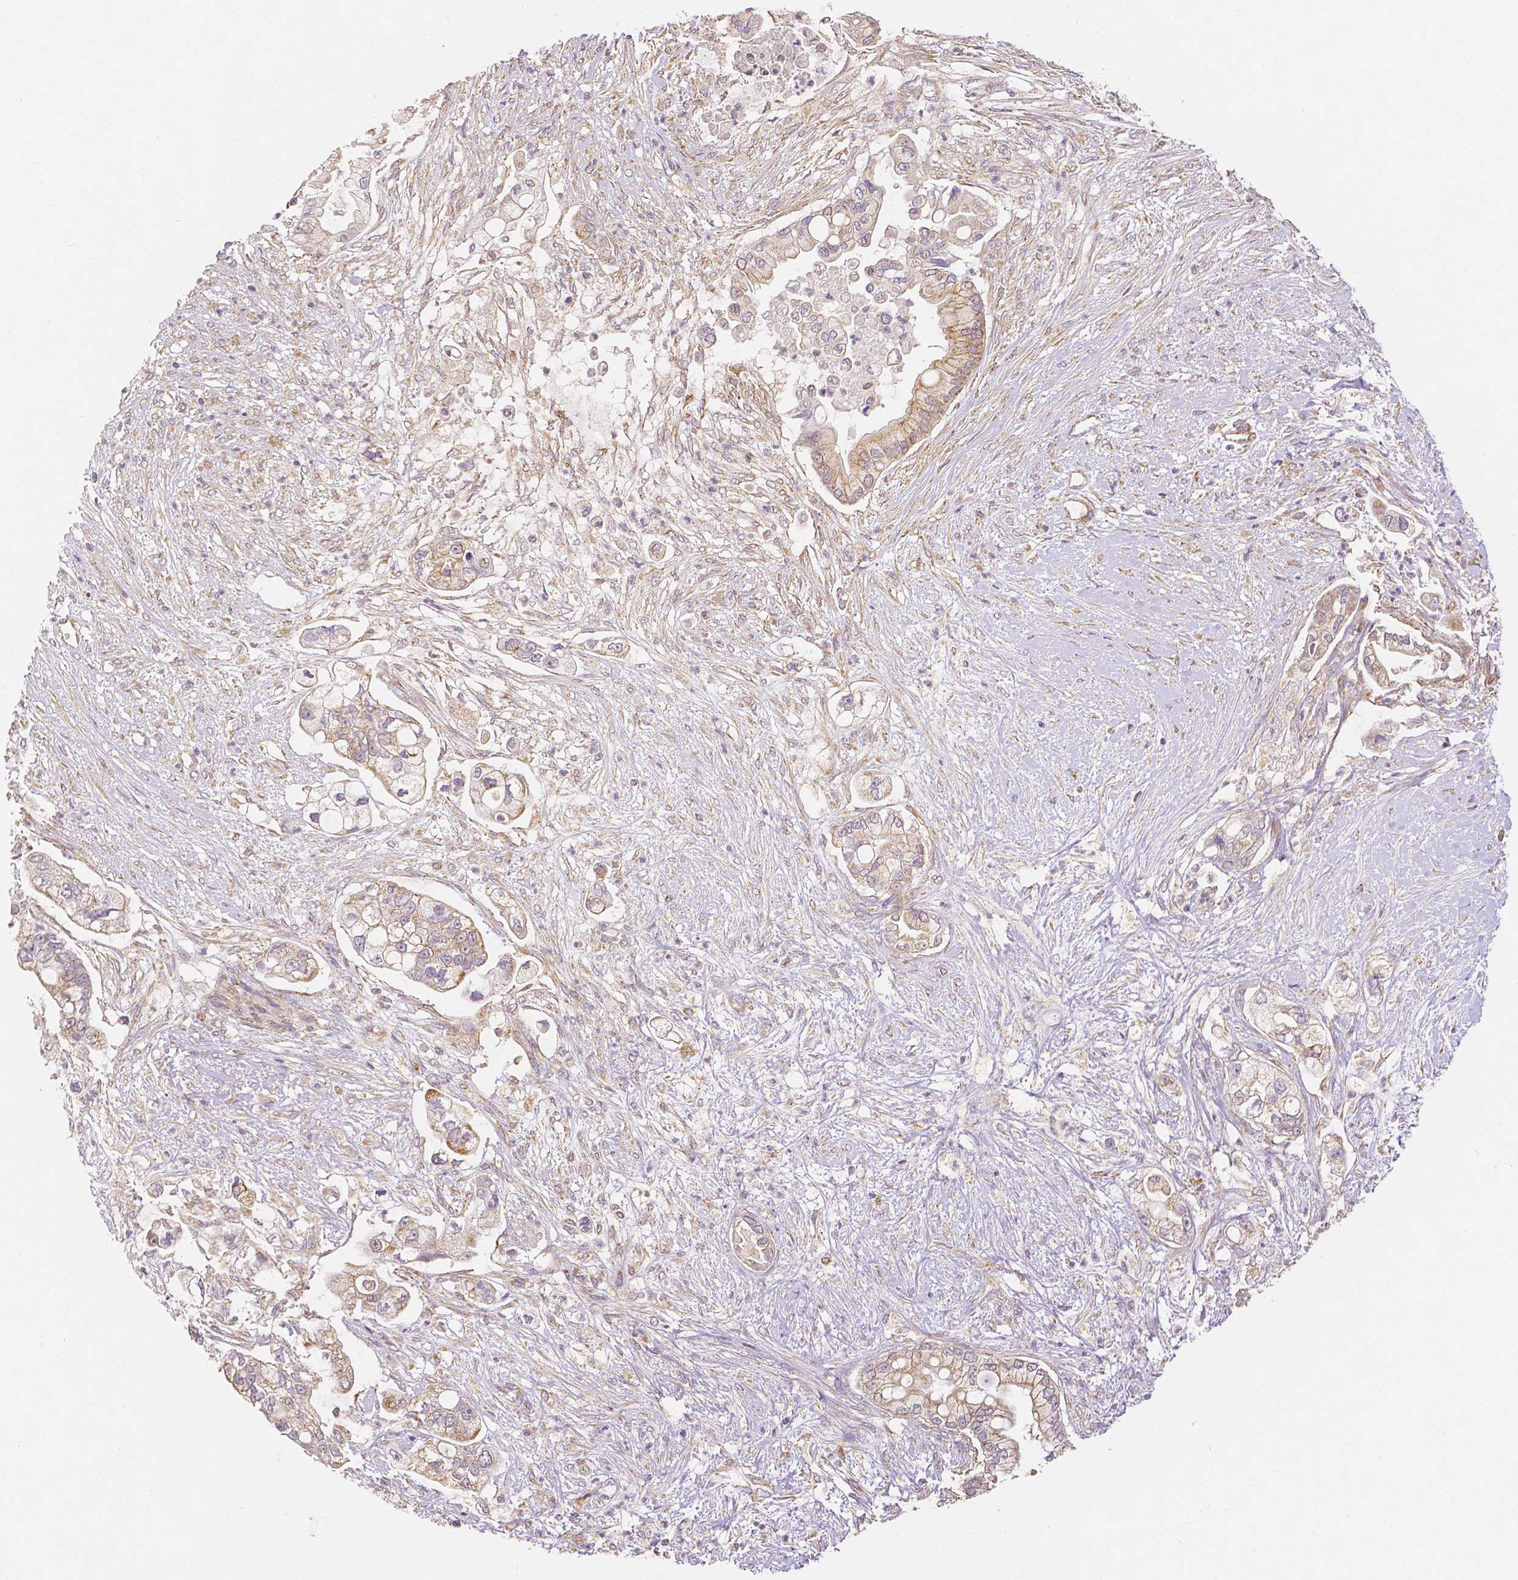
{"staining": {"intensity": "moderate", "quantity": "25%-75%", "location": "cytoplasmic/membranous"}, "tissue": "pancreatic cancer", "cell_type": "Tumor cells", "image_type": "cancer", "snomed": [{"axis": "morphology", "description": "Adenocarcinoma, NOS"}, {"axis": "topography", "description": "Pancreas"}], "caption": "There is medium levels of moderate cytoplasmic/membranous expression in tumor cells of pancreatic cancer (adenocarcinoma), as demonstrated by immunohistochemical staining (brown color).", "gene": "RHOT1", "patient": {"sex": "female", "age": 69}}